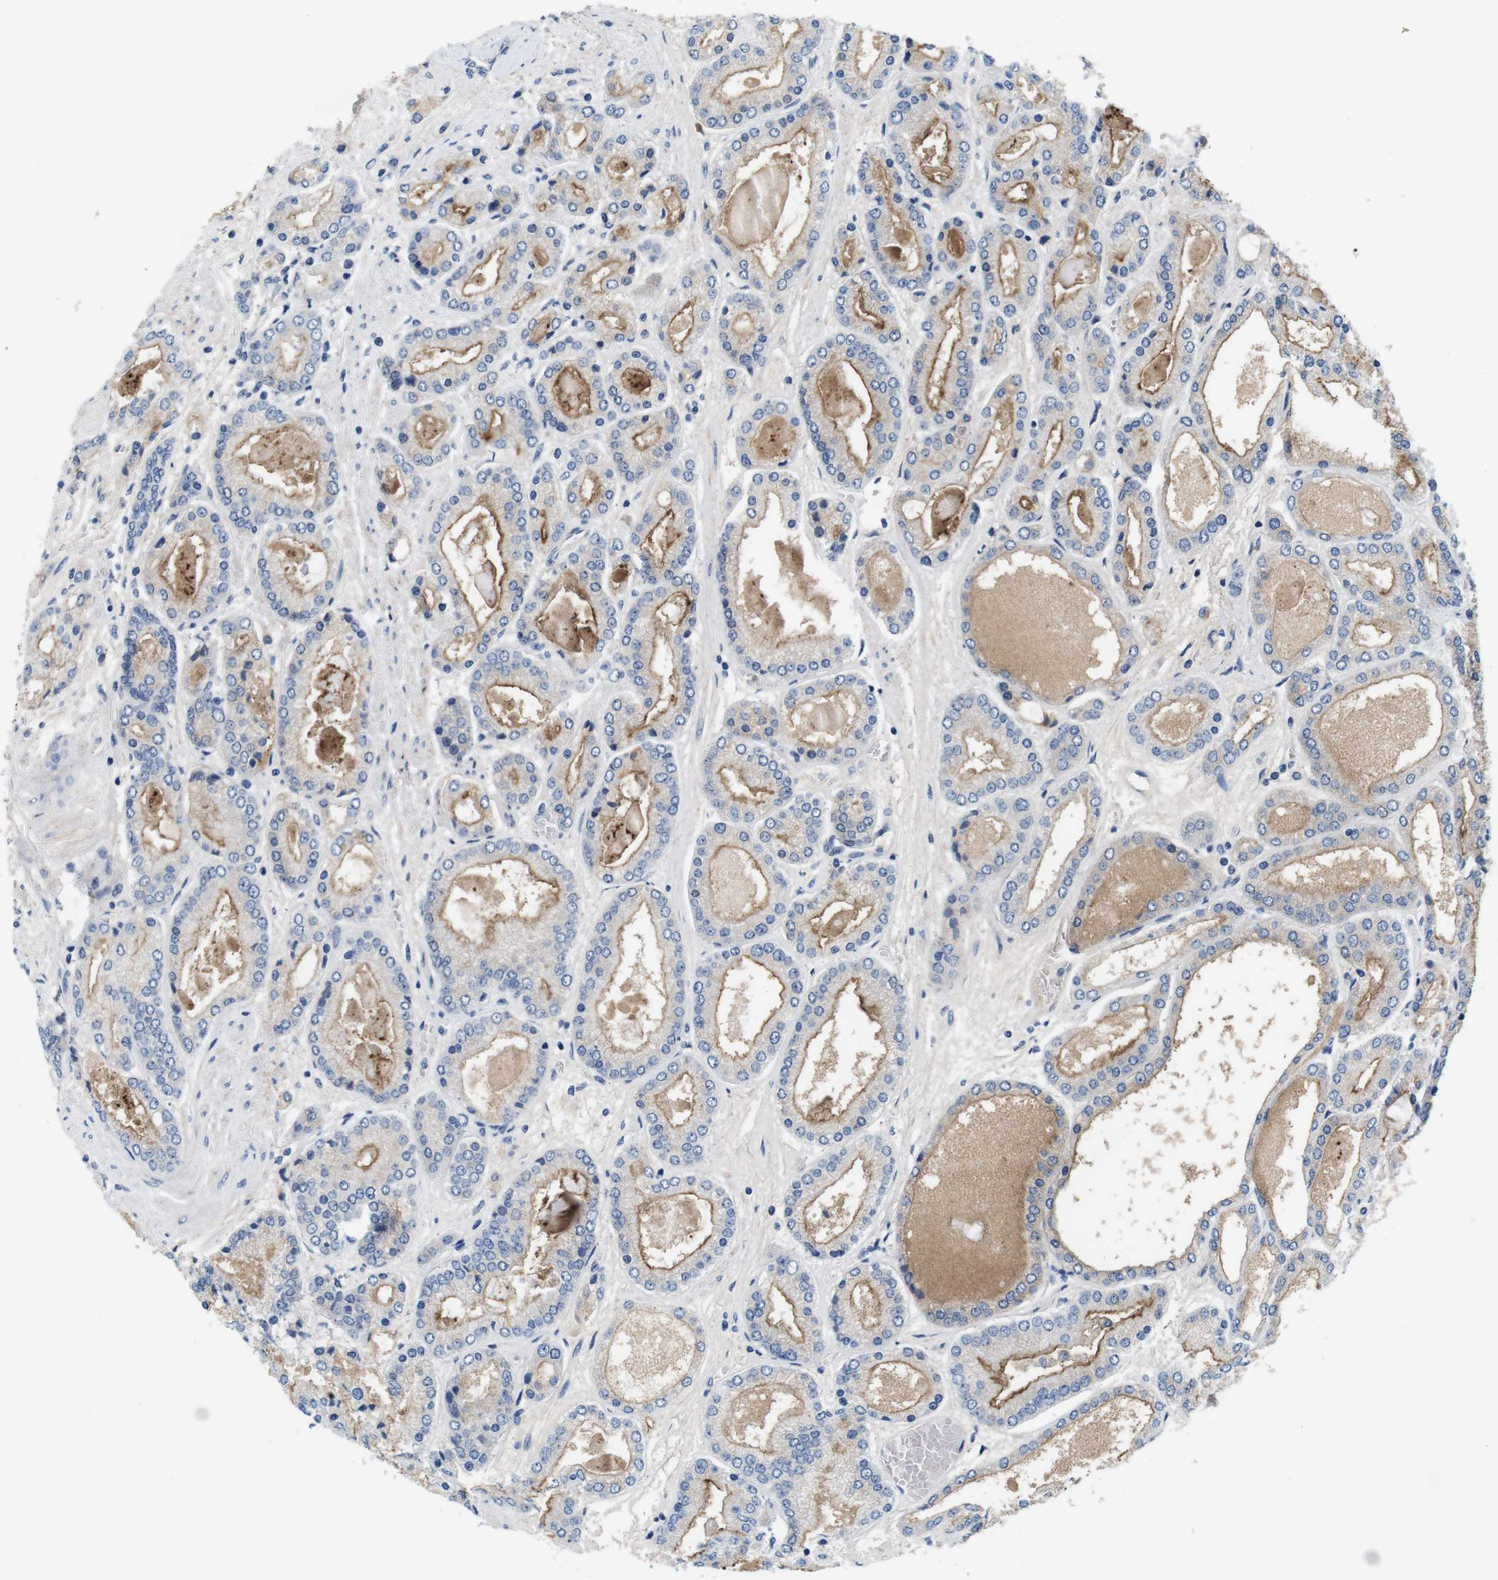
{"staining": {"intensity": "moderate", "quantity": ">75%", "location": "cytoplasmic/membranous"}, "tissue": "prostate cancer", "cell_type": "Tumor cells", "image_type": "cancer", "snomed": [{"axis": "morphology", "description": "Adenocarcinoma, High grade"}, {"axis": "topography", "description": "Prostate"}], "caption": "Prostate high-grade adenocarcinoma tissue shows moderate cytoplasmic/membranous expression in approximately >75% of tumor cells", "gene": "C1RL", "patient": {"sex": "male", "age": 59}}